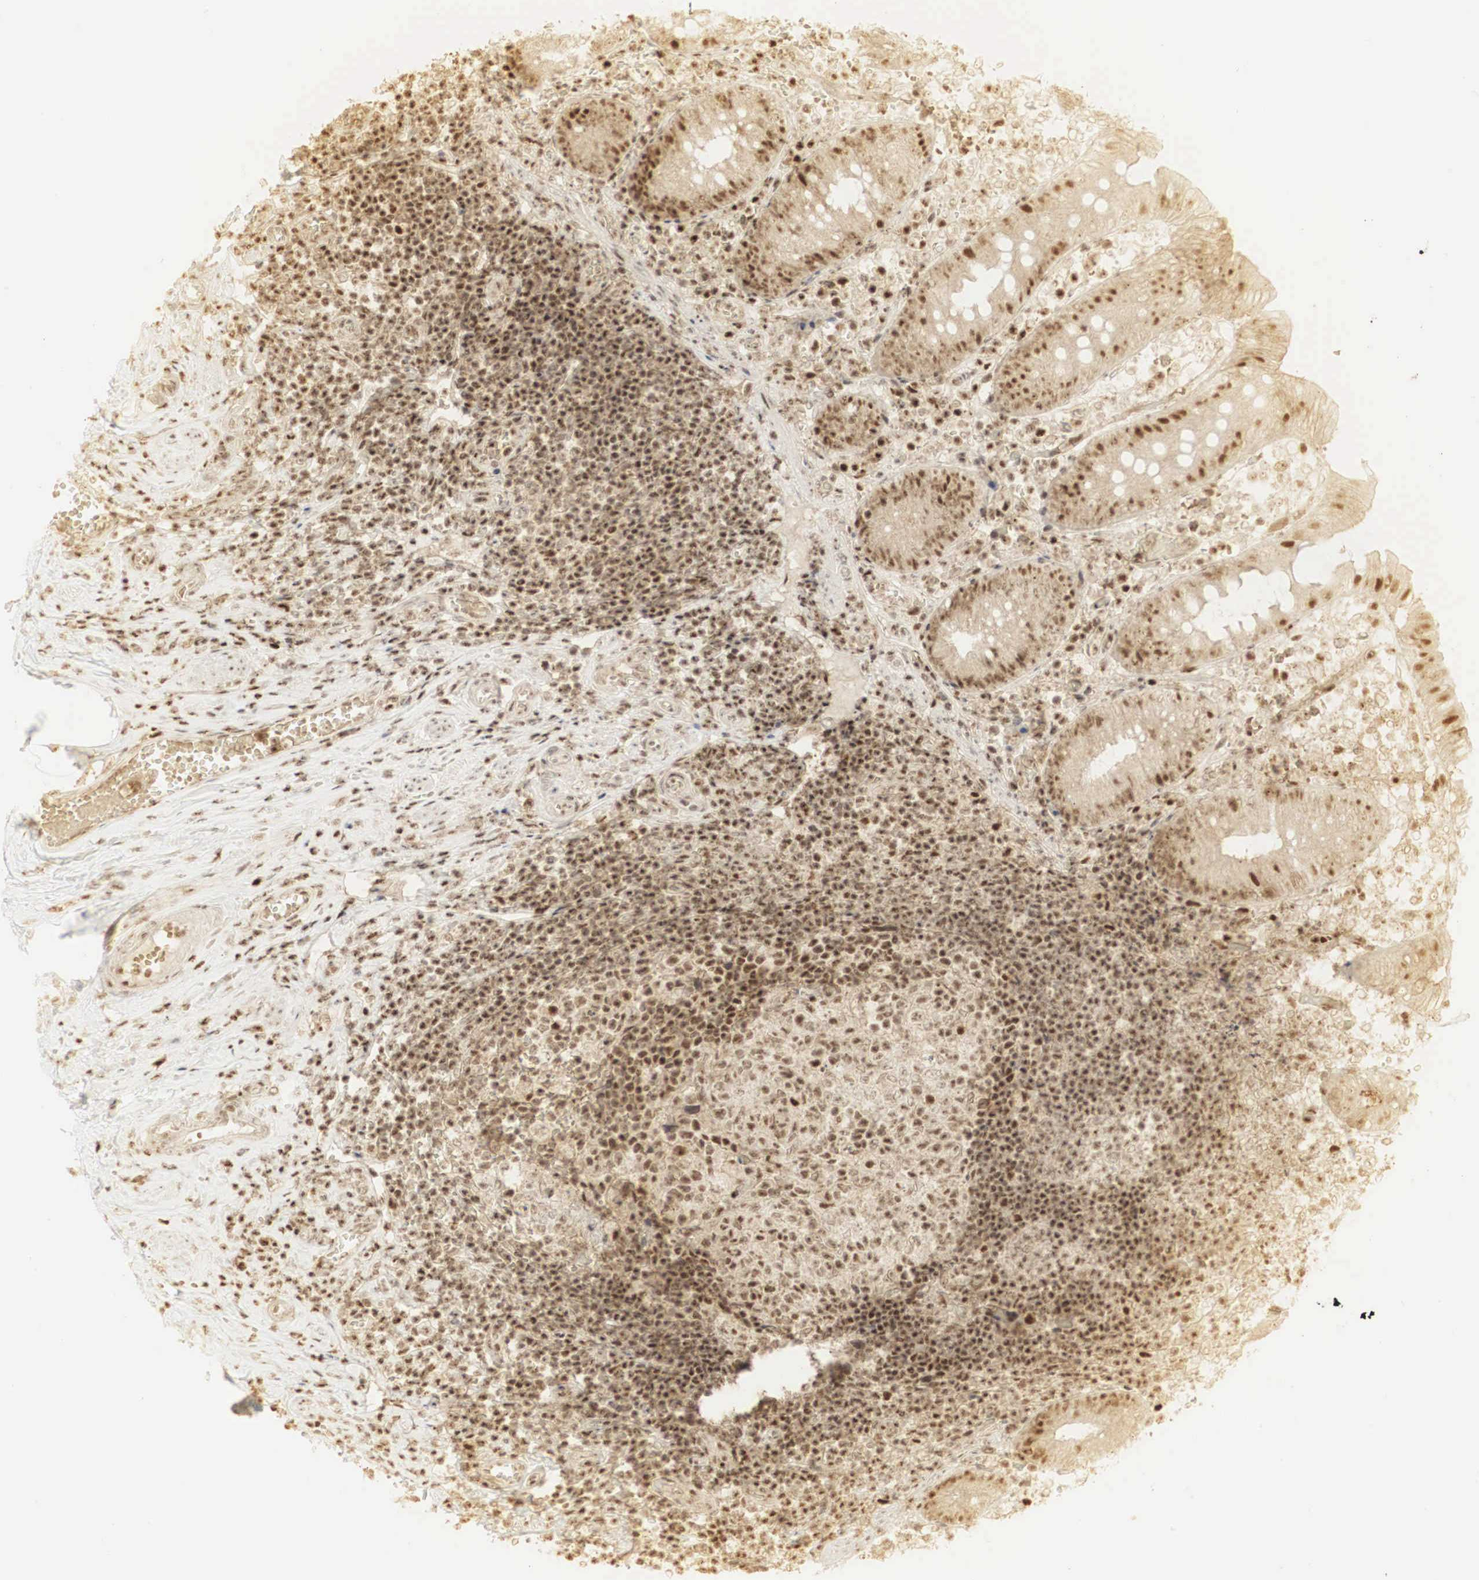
{"staining": {"intensity": "moderate", "quantity": ">75%", "location": "cytoplasmic/membranous,nuclear"}, "tissue": "appendix", "cell_type": "Glandular cells", "image_type": "normal", "snomed": [{"axis": "morphology", "description": "Normal tissue, NOS"}, {"axis": "topography", "description": "Appendix"}], "caption": "Moderate cytoplasmic/membranous,nuclear staining is appreciated in about >75% of glandular cells in normal appendix.", "gene": "RNF113A", "patient": {"sex": "male", "age": 25}}